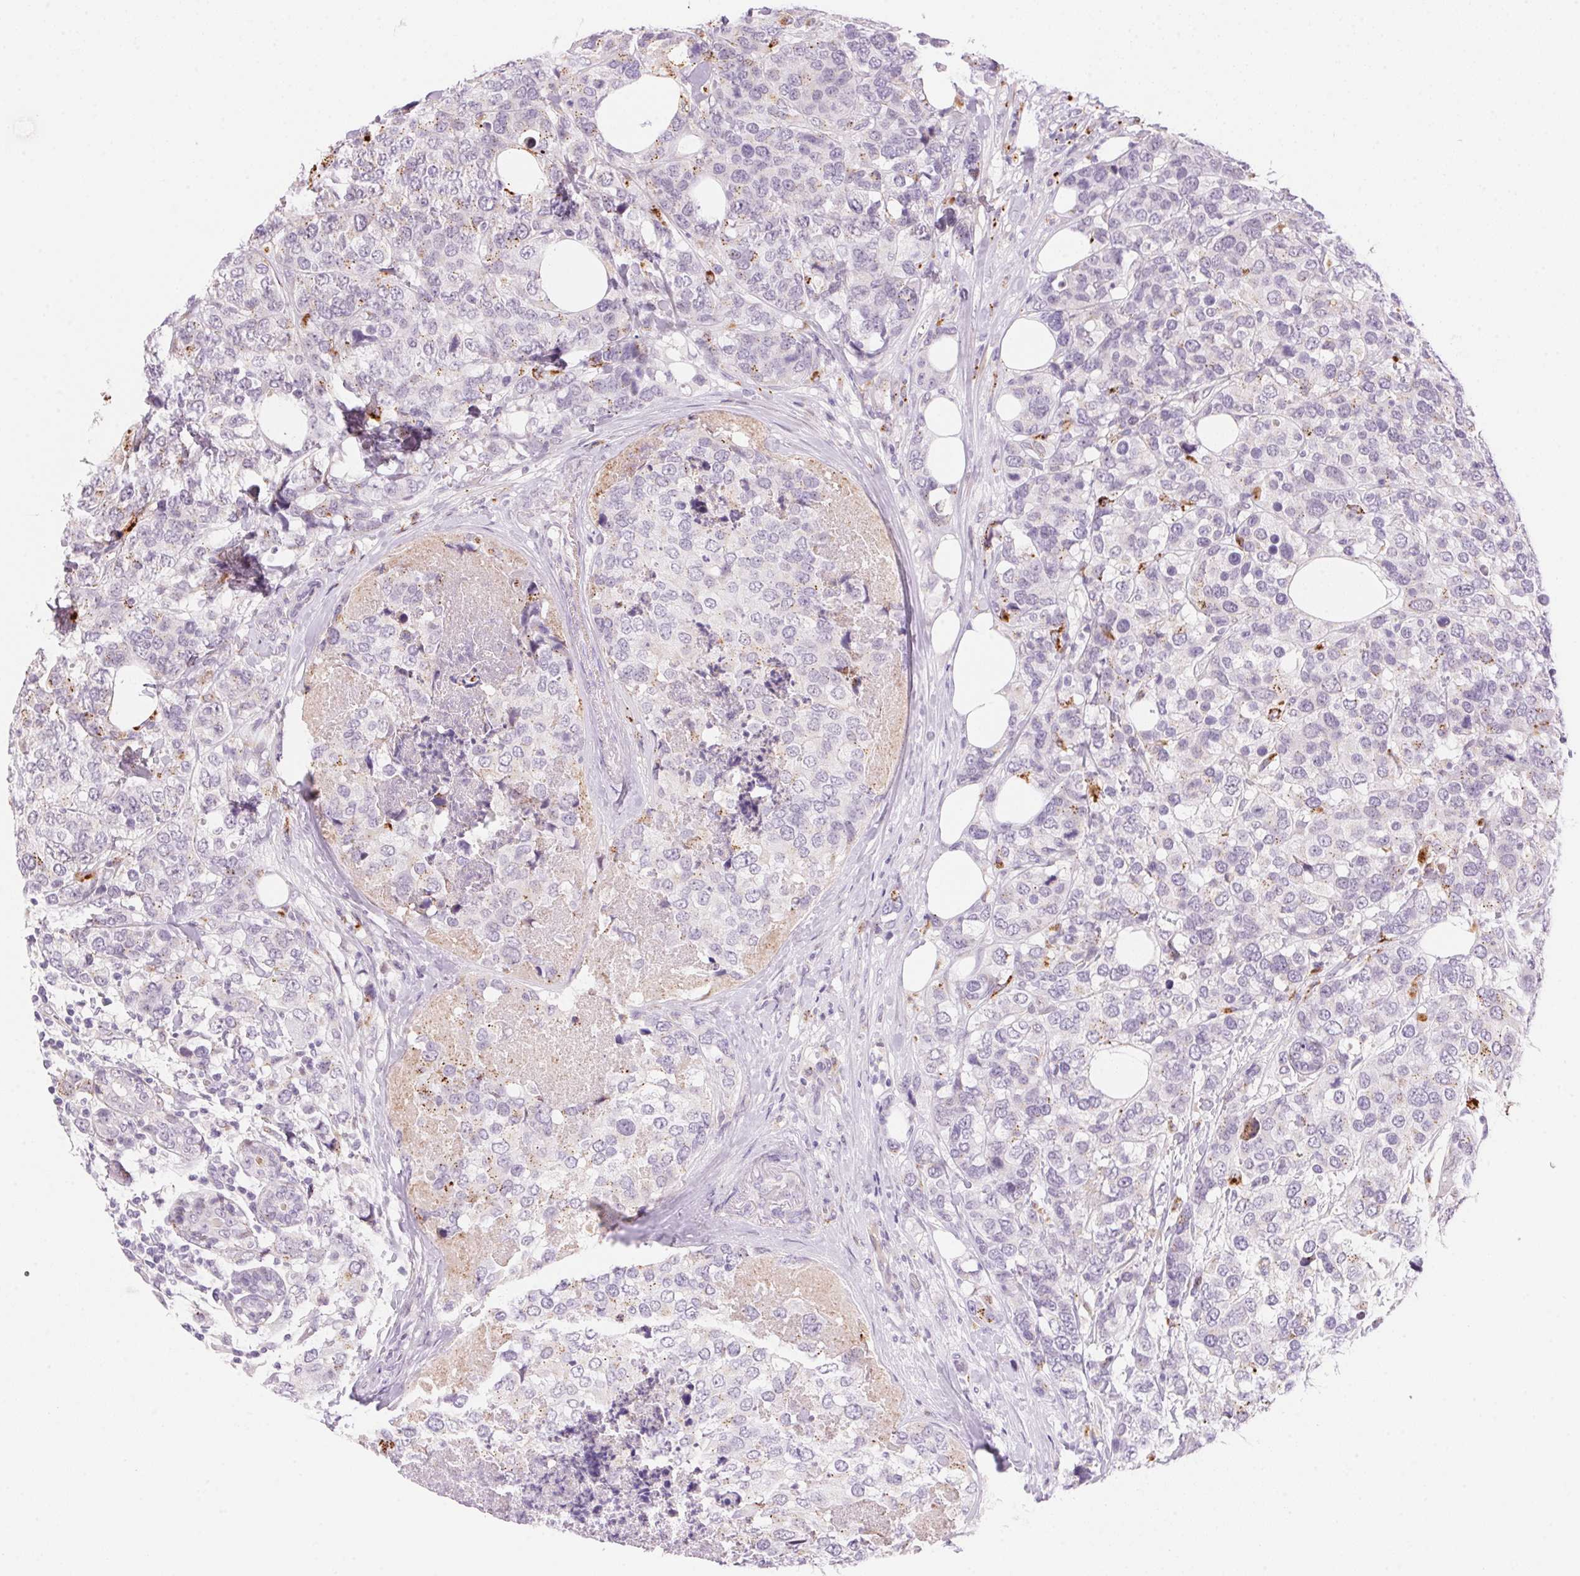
{"staining": {"intensity": "negative", "quantity": "none", "location": "none"}, "tissue": "breast cancer", "cell_type": "Tumor cells", "image_type": "cancer", "snomed": [{"axis": "morphology", "description": "Lobular carcinoma"}, {"axis": "topography", "description": "Breast"}], "caption": "Tumor cells are negative for protein expression in human breast cancer (lobular carcinoma). The staining is performed using DAB (3,3'-diaminobenzidine) brown chromogen with nuclei counter-stained in using hematoxylin.", "gene": "TEKT1", "patient": {"sex": "female", "age": 59}}